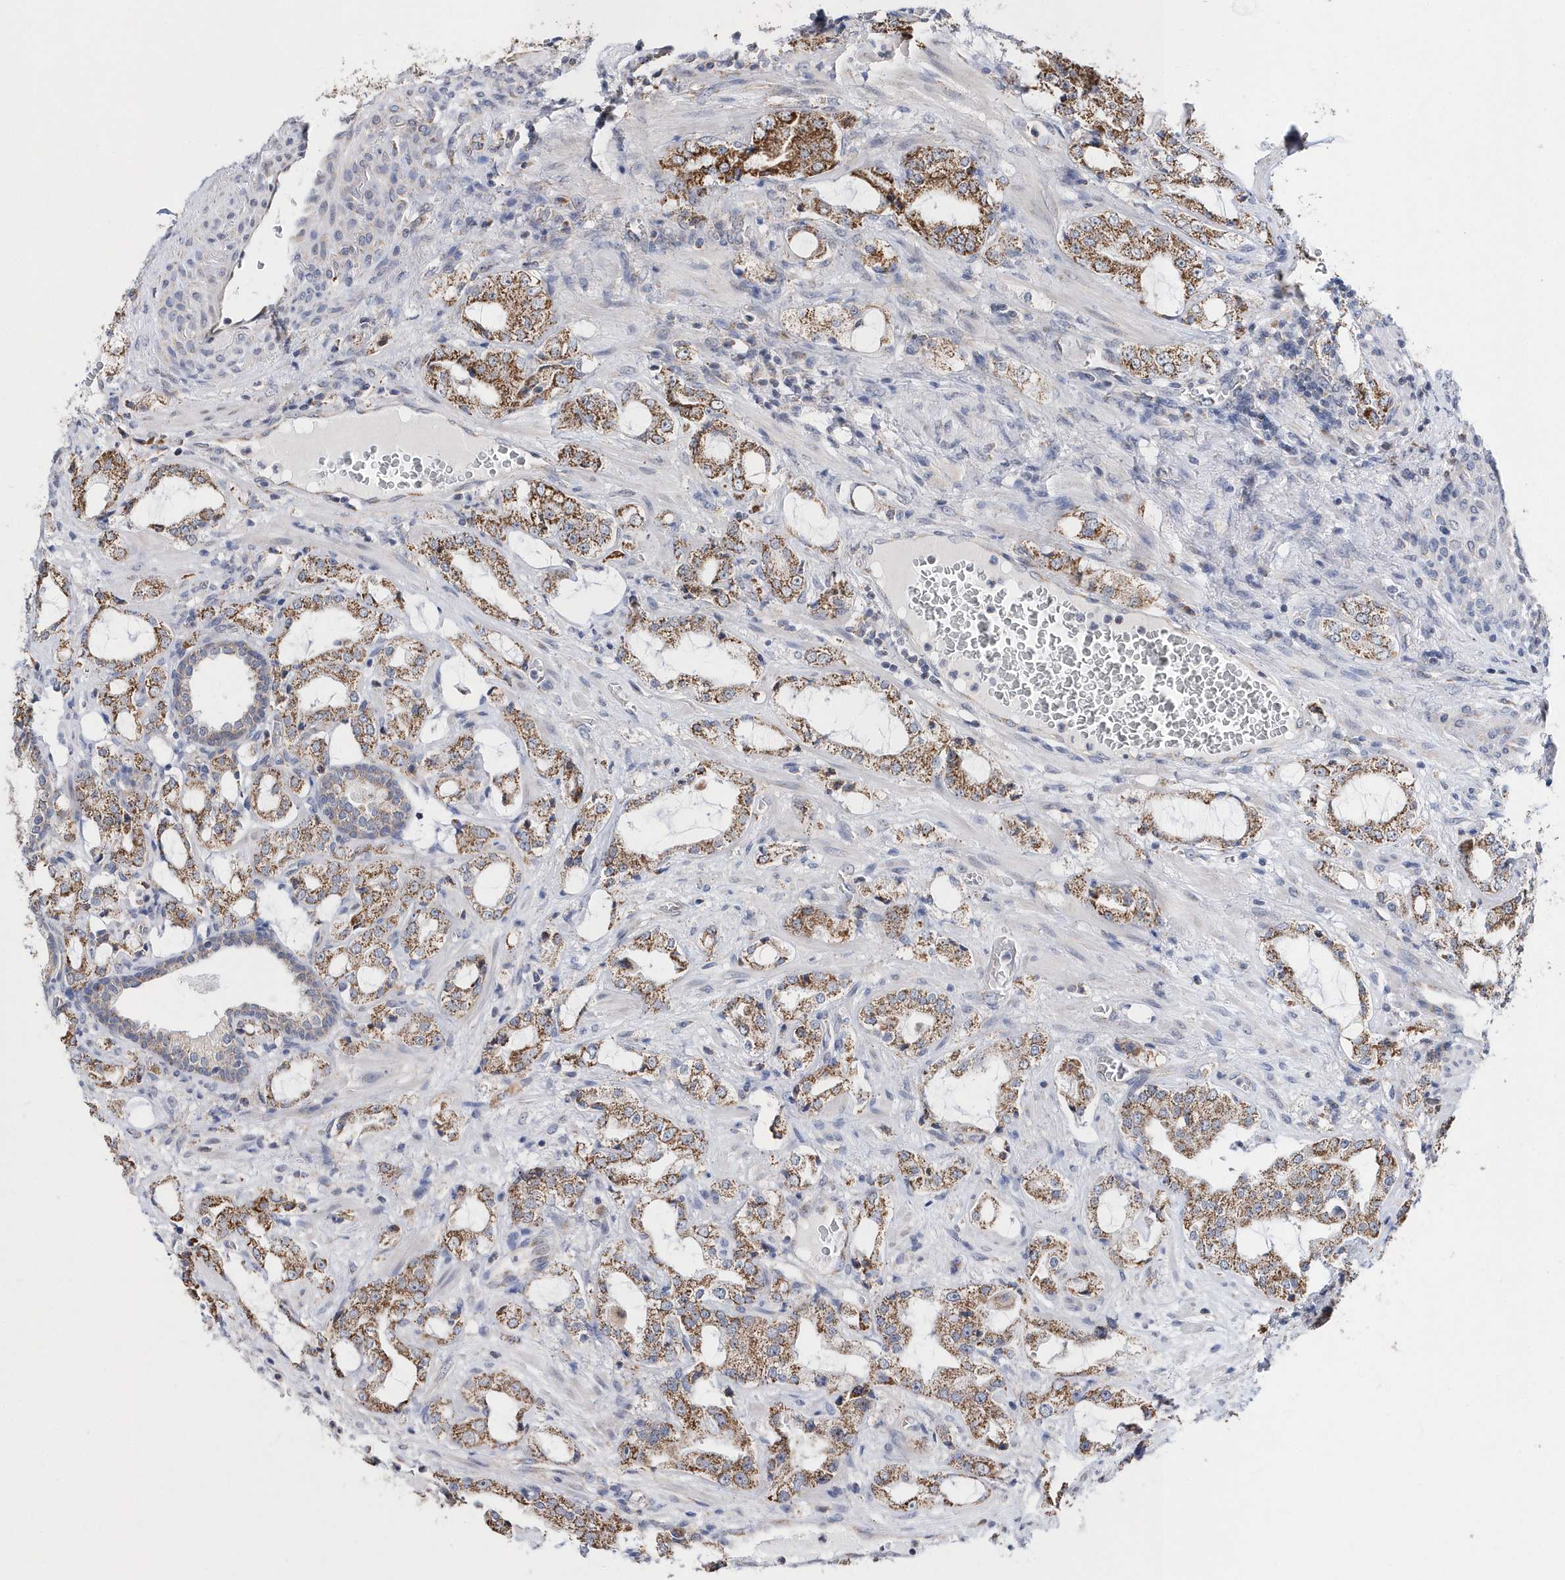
{"staining": {"intensity": "strong", "quantity": ">75%", "location": "cytoplasmic/membranous"}, "tissue": "prostate cancer", "cell_type": "Tumor cells", "image_type": "cancer", "snomed": [{"axis": "morphology", "description": "Adenocarcinoma, High grade"}, {"axis": "topography", "description": "Prostate"}], "caption": "Brown immunohistochemical staining in human adenocarcinoma (high-grade) (prostate) exhibits strong cytoplasmic/membranous expression in approximately >75% of tumor cells.", "gene": "SPATA5", "patient": {"sex": "male", "age": 64}}